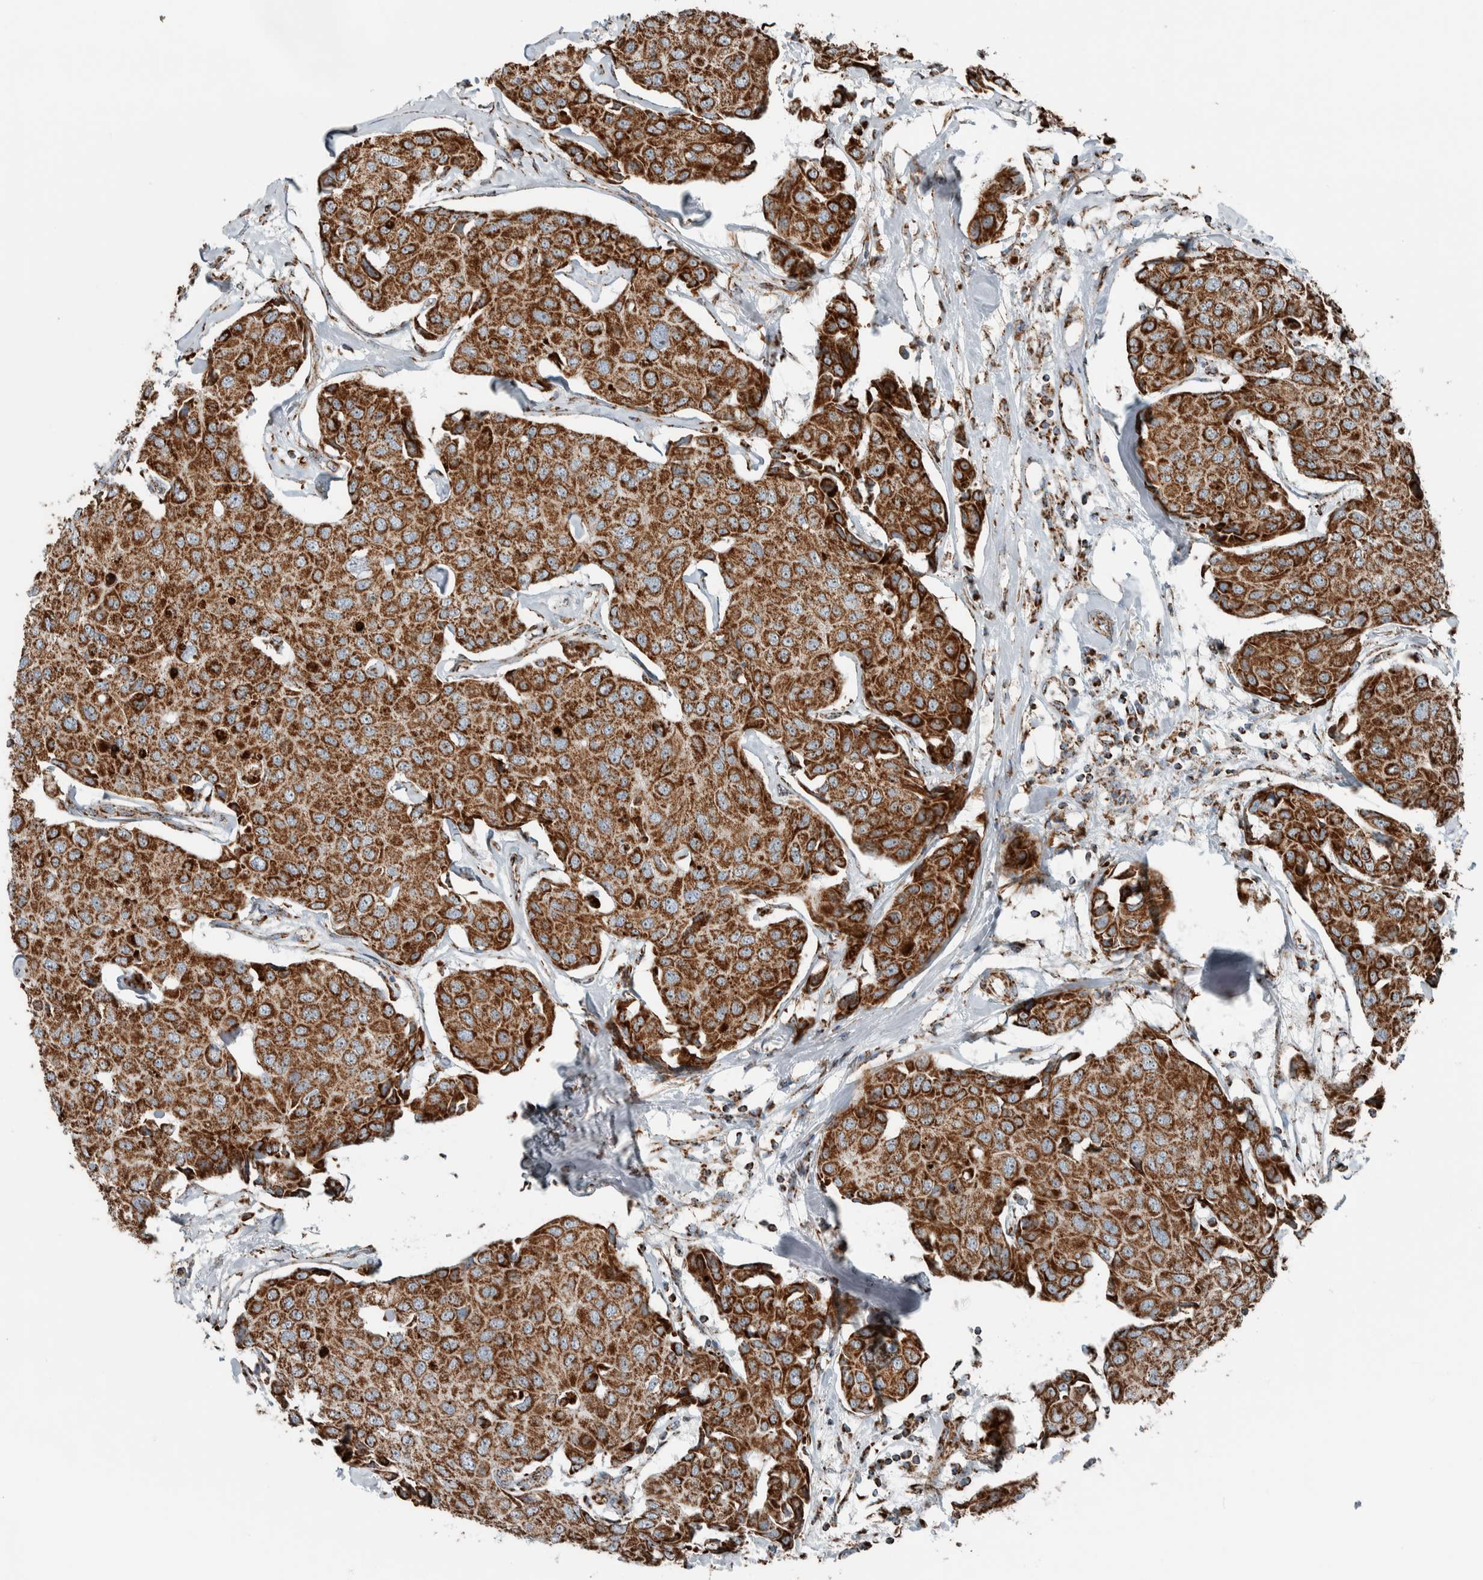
{"staining": {"intensity": "strong", "quantity": ">75%", "location": "cytoplasmic/membranous"}, "tissue": "breast cancer", "cell_type": "Tumor cells", "image_type": "cancer", "snomed": [{"axis": "morphology", "description": "Duct carcinoma"}, {"axis": "topography", "description": "Breast"}], "caption": "Tumor cells display high levels of strong cytoplasmic/membranous expression in about >75% of cells in human breast cancer.", "gene": "CNTROB", "patient": {"sex": "female", "age": 80}}